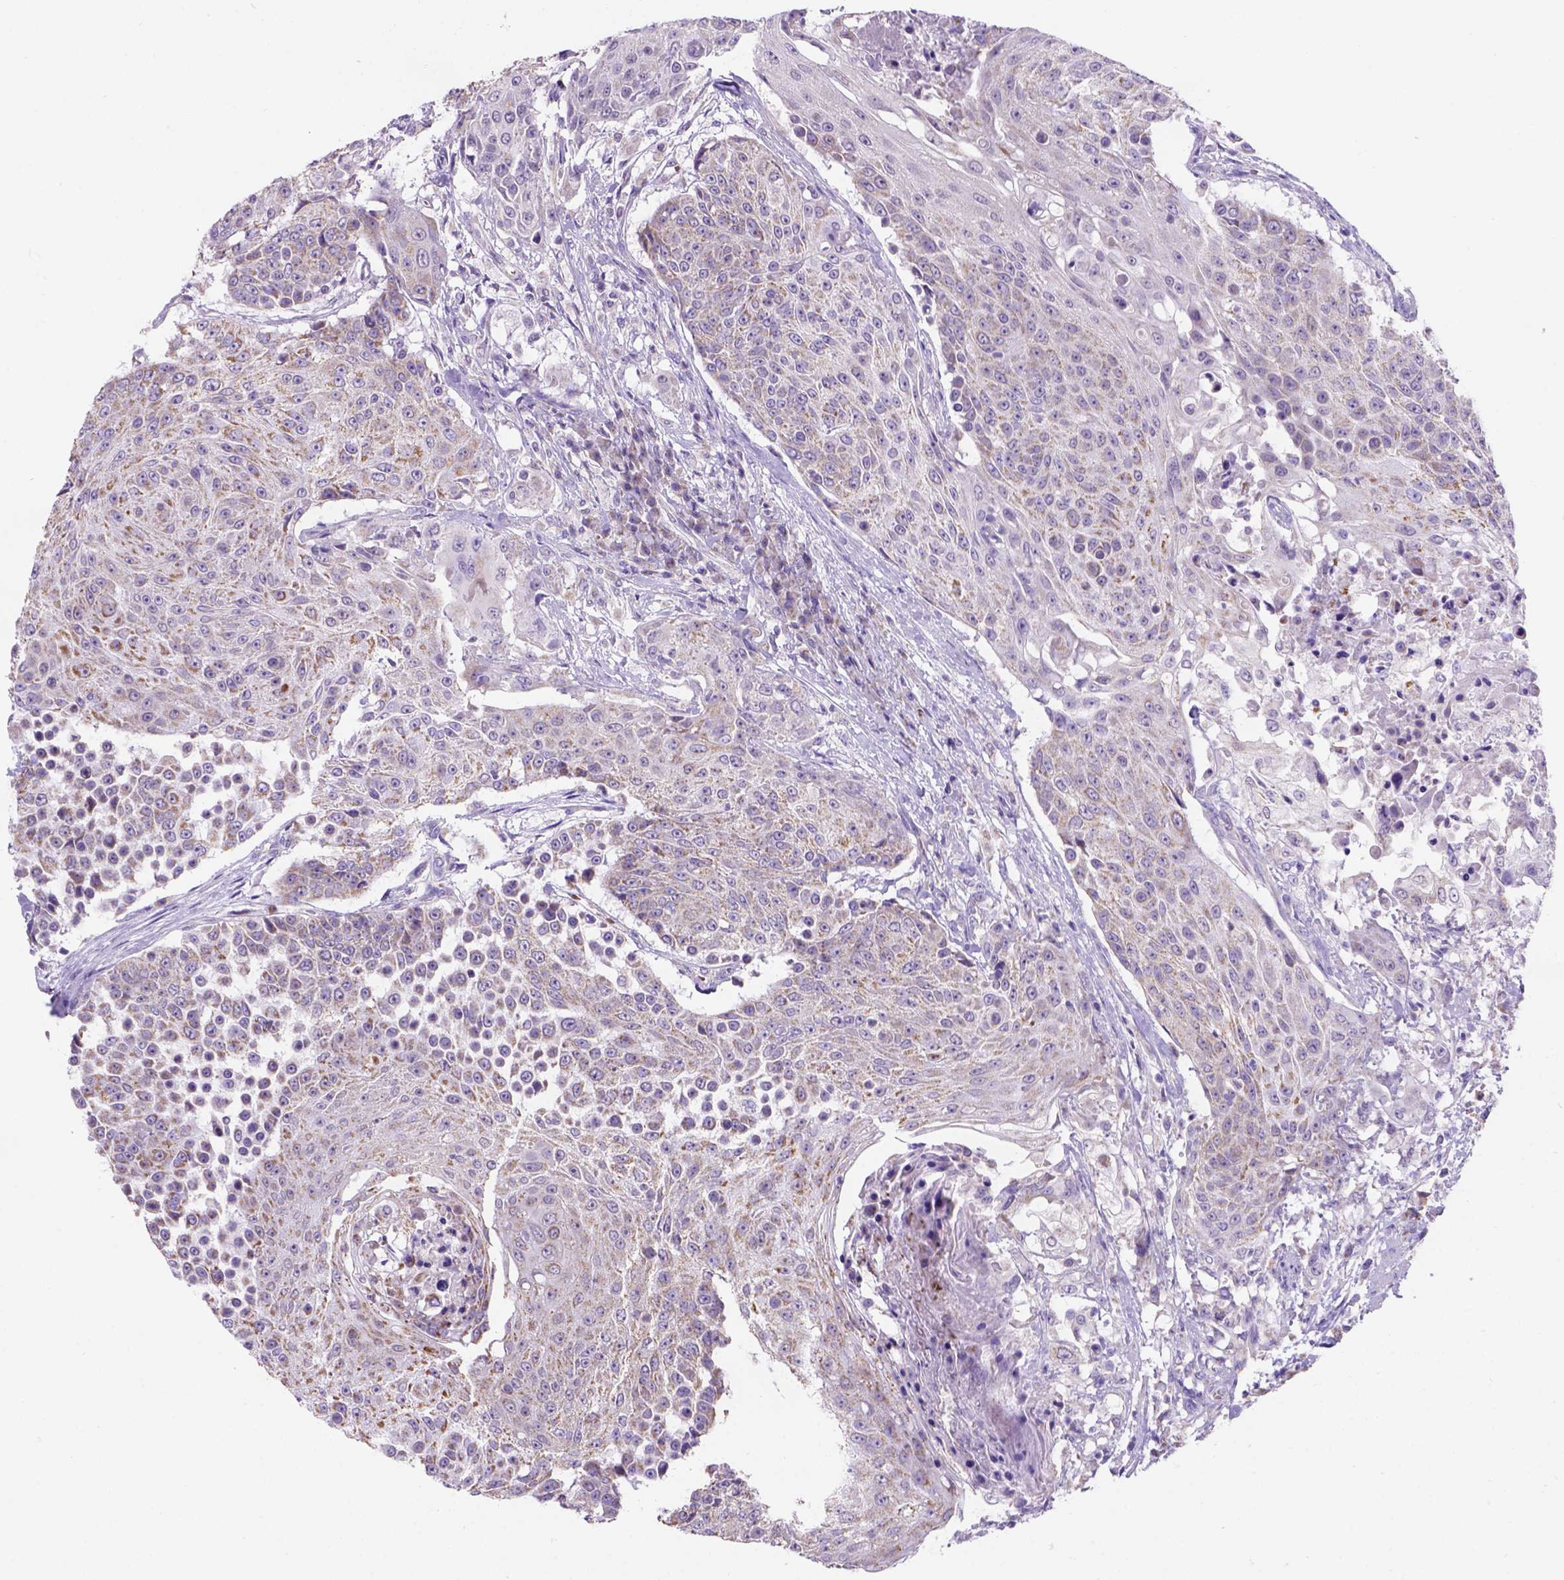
{"staining": {"intensity": "moderate", "quantity": ">75%", "location": "cytoplasmic/membranous"}, "tissue": "urothelial cancer", "cell_type": "Tumor cells", "image_type": "cancer", "snomed": [{"axis": "morphology", "description": "Urothelial carcinoma, High grade"}, {"axis": "topography", "description": "Urinary bladder"}], "caption": "Immunohistochemical staining of urothelial cancer displays medium levels of moderate cytoplasmic/membranous protein staining in about >75% of tumor cells.", "gene": "L2HGDH", "patient": {"sex": "female", "age": 63}}